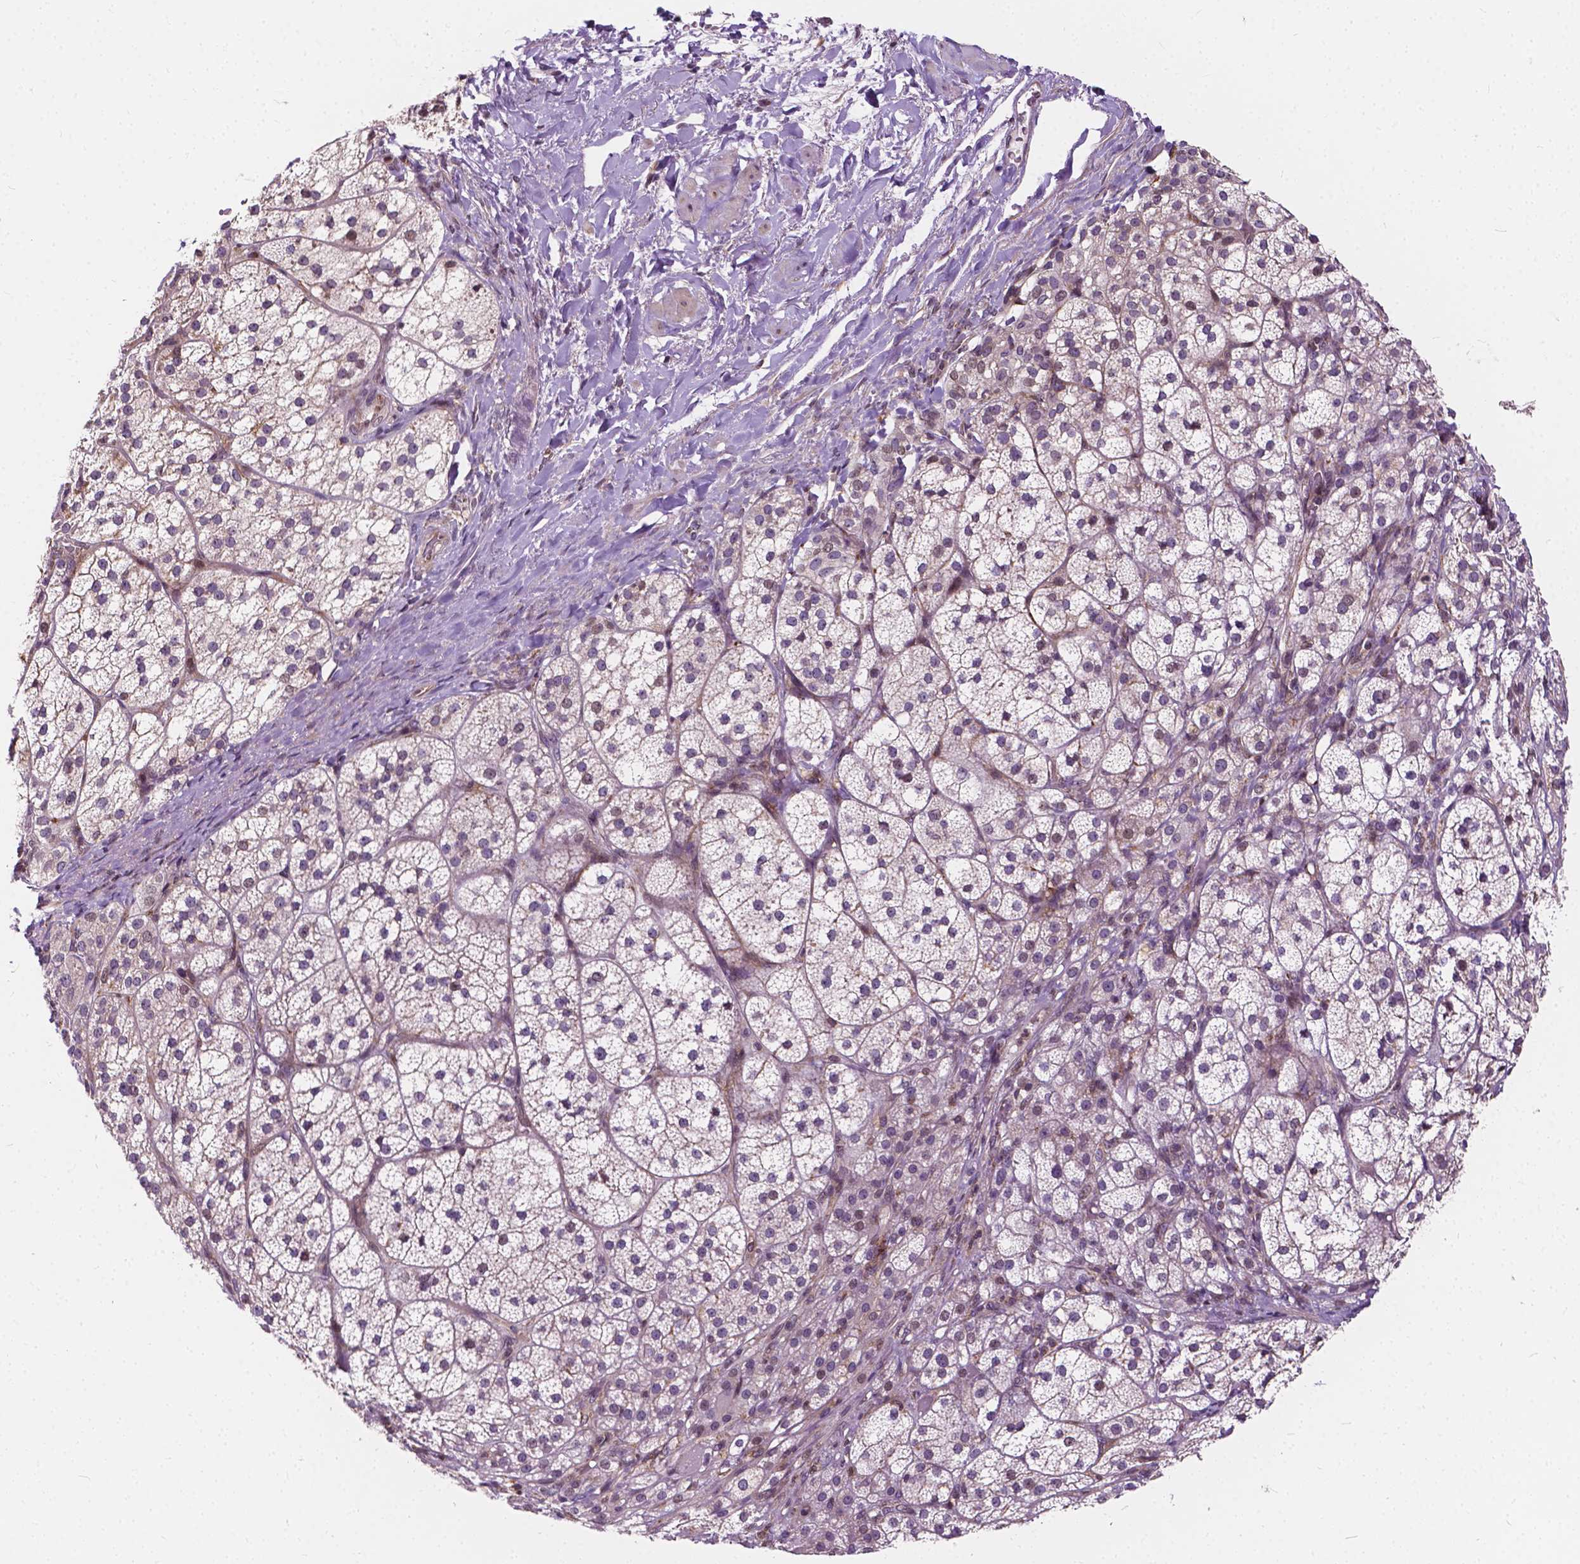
{"staining": {"intensity": "moderate", "quantity": "<25%", "location": "cytoplasmic/membranous,nuclear"}, "tissue": "adrenal gland", "cell_type": "Glandular cells", "image_type": "normal", "snomed": [{"axis": "morphology", "description": "Normal tissue, NOS"}, {"axis": "topography", "description": "Adrenal gland"}], "caption": "This is a micrograph of immunohistochemistry staining of normal adrenal gland, which shows moderate expression in the cytoplasmic/membranous,nuclear of glandular cells.", "gene": "INPP5E", "patient": {"sex": "female", "age": 60}}